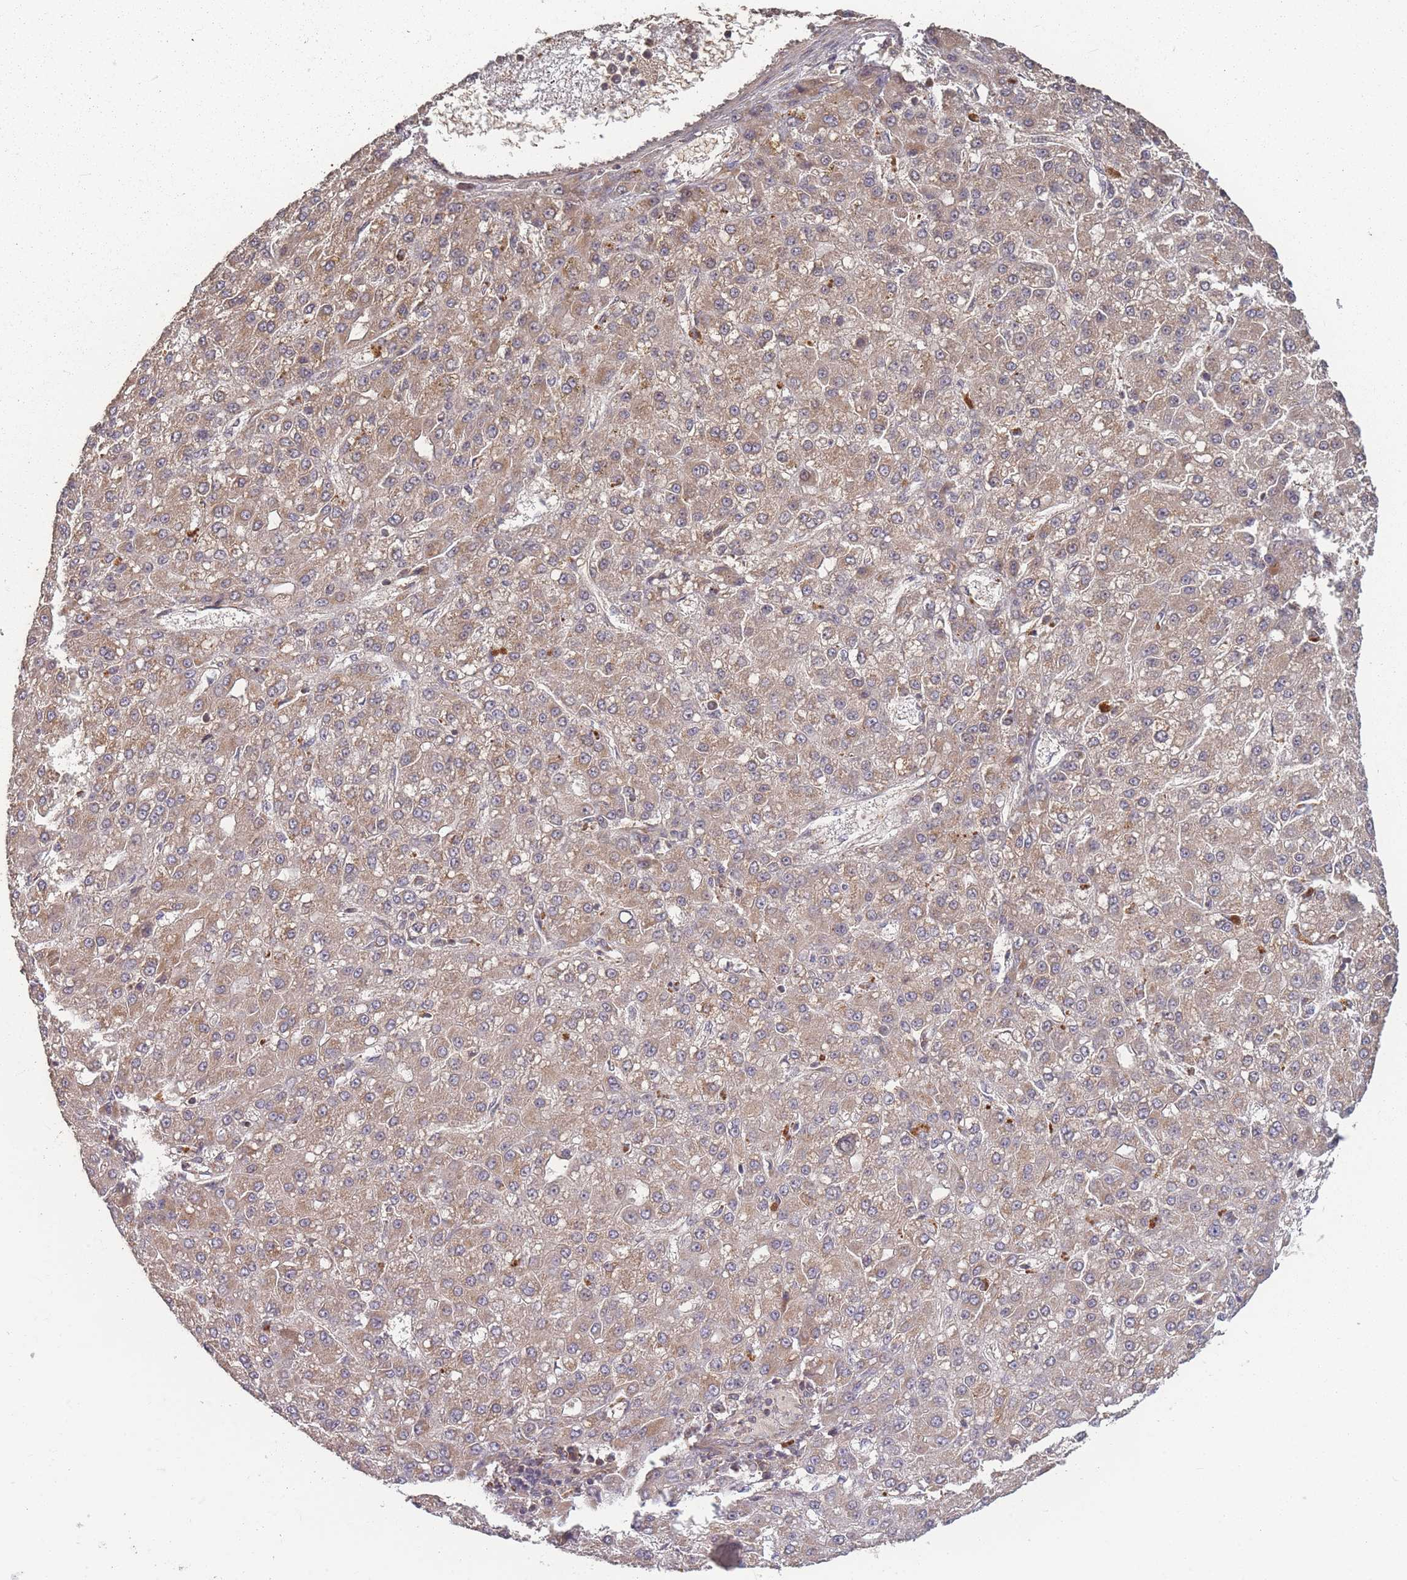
{"staining": {"intensity": "moderate", "quantity": "25%-75%", "location": "cytoplasmic/membranous"}, "tissue": "liver cancer", "cell_type": "Tumor cells", "image_type": "cancer", "snomed": [{"axis": "morphology", "description": "Carcinoma, Hepatocellular, NOS"}, {"axis": "topography", "description": "Liver"}], "caption": "Protein expression analysis of human hepatocellular carcinoma (liver) reveals moderate cytoplasmic/membranous staining in about 25%-75% of tumor cells. Nuclei are stained in blue.", "gene": "LYRM7", "patient": {"sex": "male", "age": 67}}